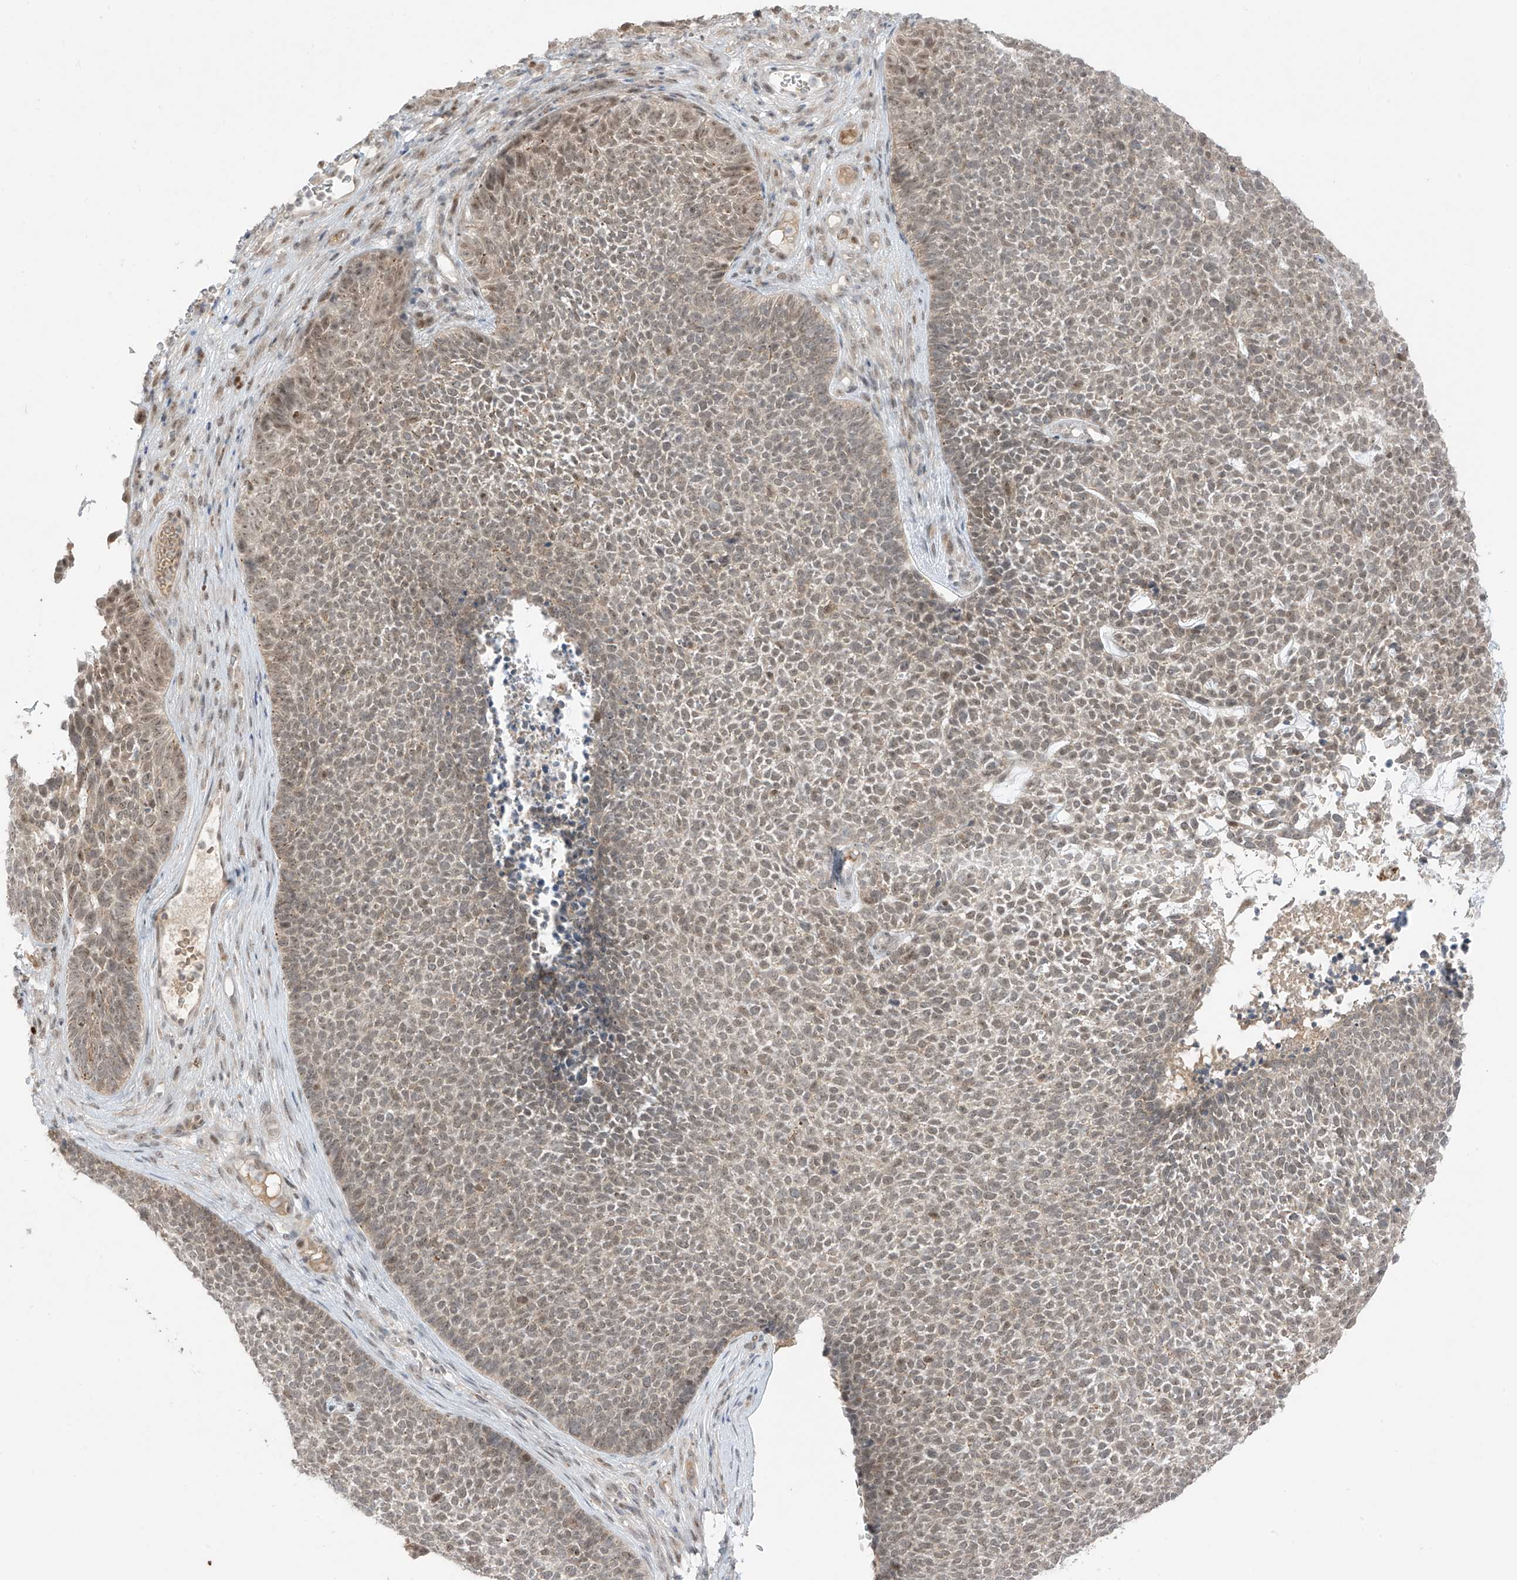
{"staining": {"intensity": "weak", "quantity": ">75%", "location": "nuclear"}, "tissue": "skin cancer", "cell_type": "Tumor cells", "image_type": "cancer", "snomed": [{"axis": "morphology", "description": "Basal cell carcinoma"}, {"axis": "topography", "description": "Skin"}], "caption": "DAB immunohistochemical staining of skin basal cell carcinoma exhibits weak nuclear protein staining in about >75% of tumor cells.", "gene": "OGT", "patient": {"sex": "female", "age": 84}}